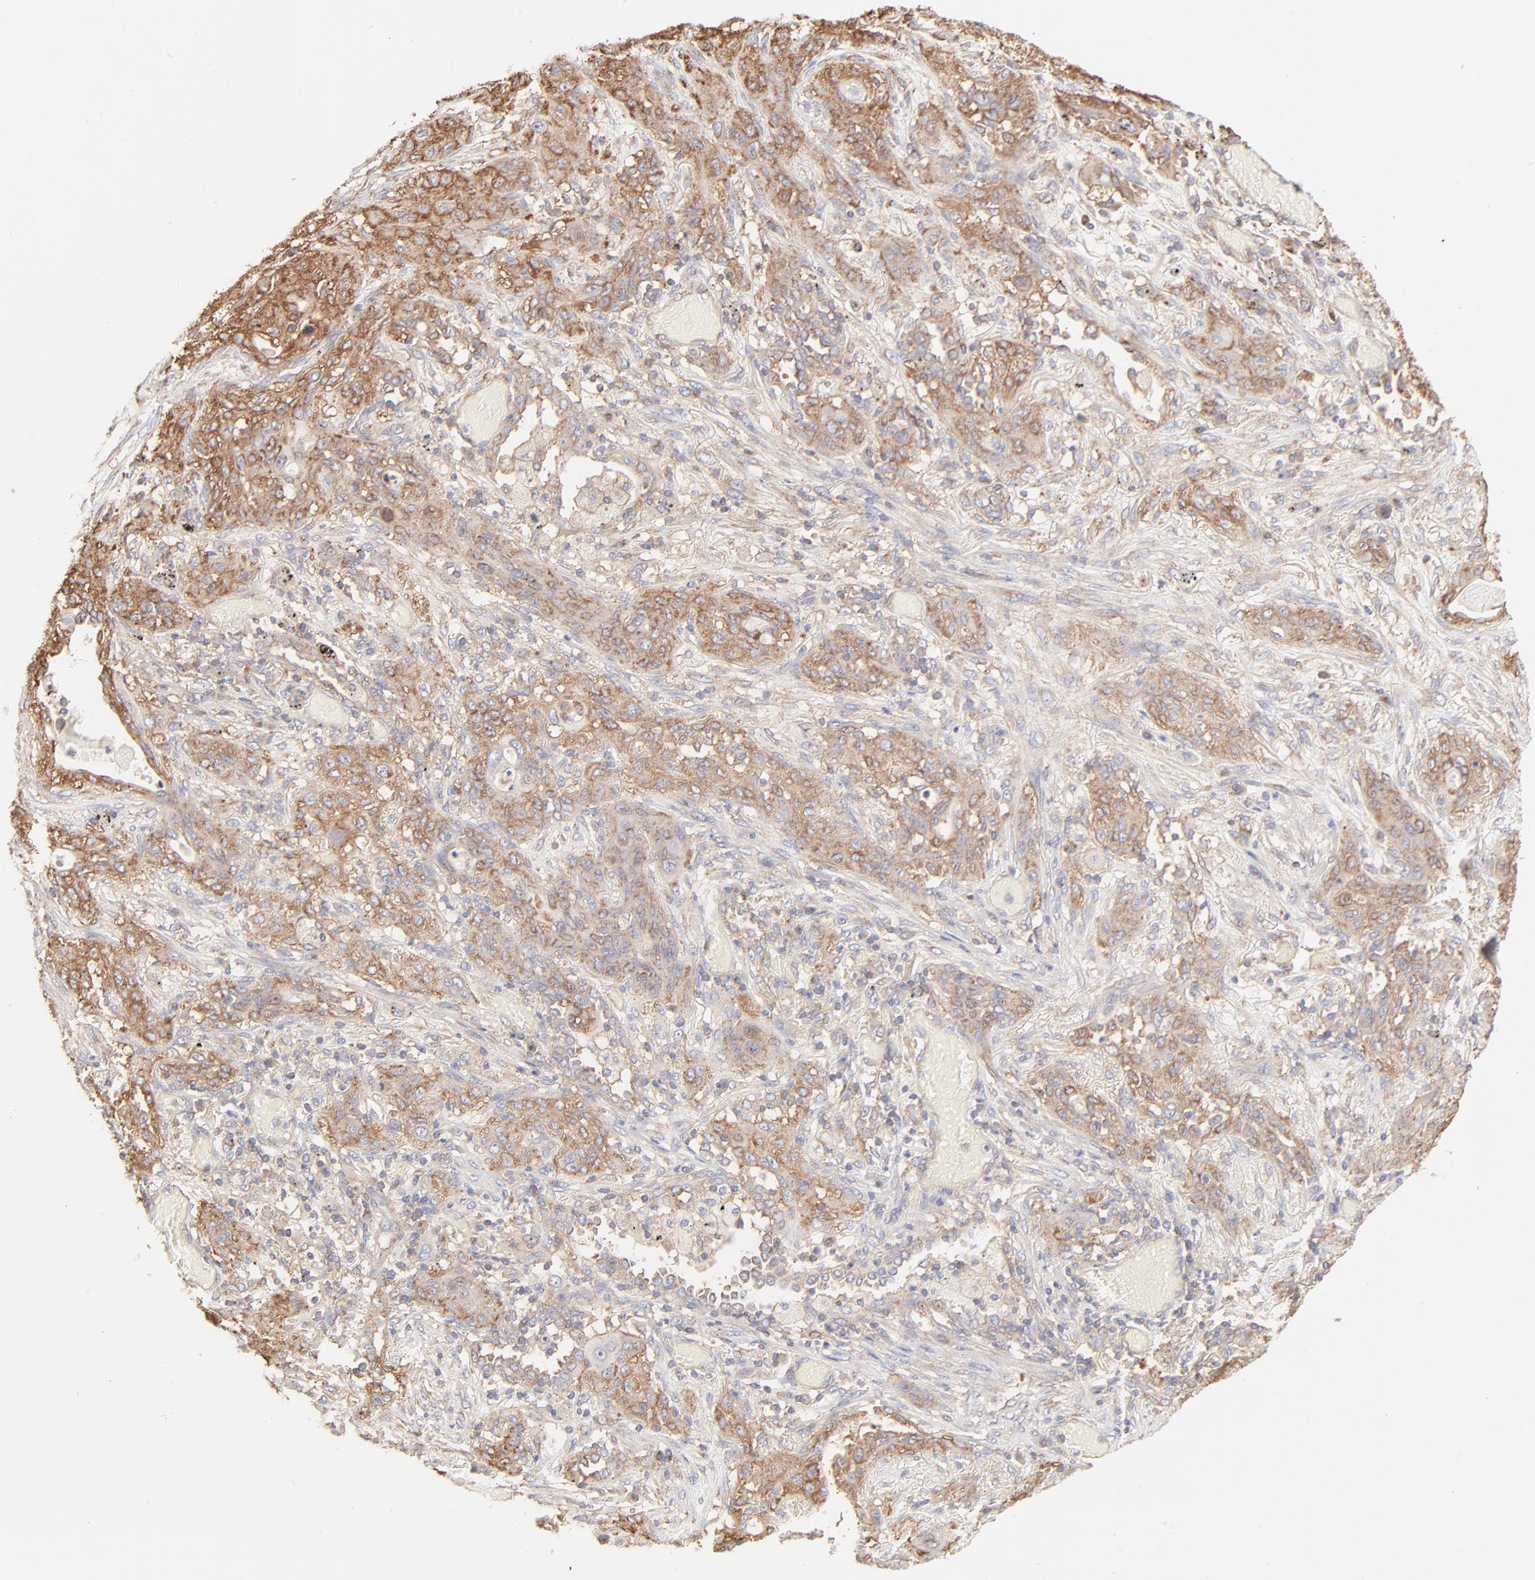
{"staining": {"intensity": "moderate", "quantity": ">75%", "location": "cytoplasmic/membranous"}, "tissue": "lung cancer", "cell_type": "Tumor cells", "image_type": "cancer", "snomed": [{"axis": "morphology", "description": "Squamous cell carcinoma, NOS"}, {"axis": "topography", "description": "Lung"}], "caption": "Immunohistochemical staining of lung cancer exhibits medium levels of moderate cytoplasmic/membranous protein expression in approximately >75% of tumor cells.", "gene": "CLTB", "patient": {"sex": "female", "age": 47}}